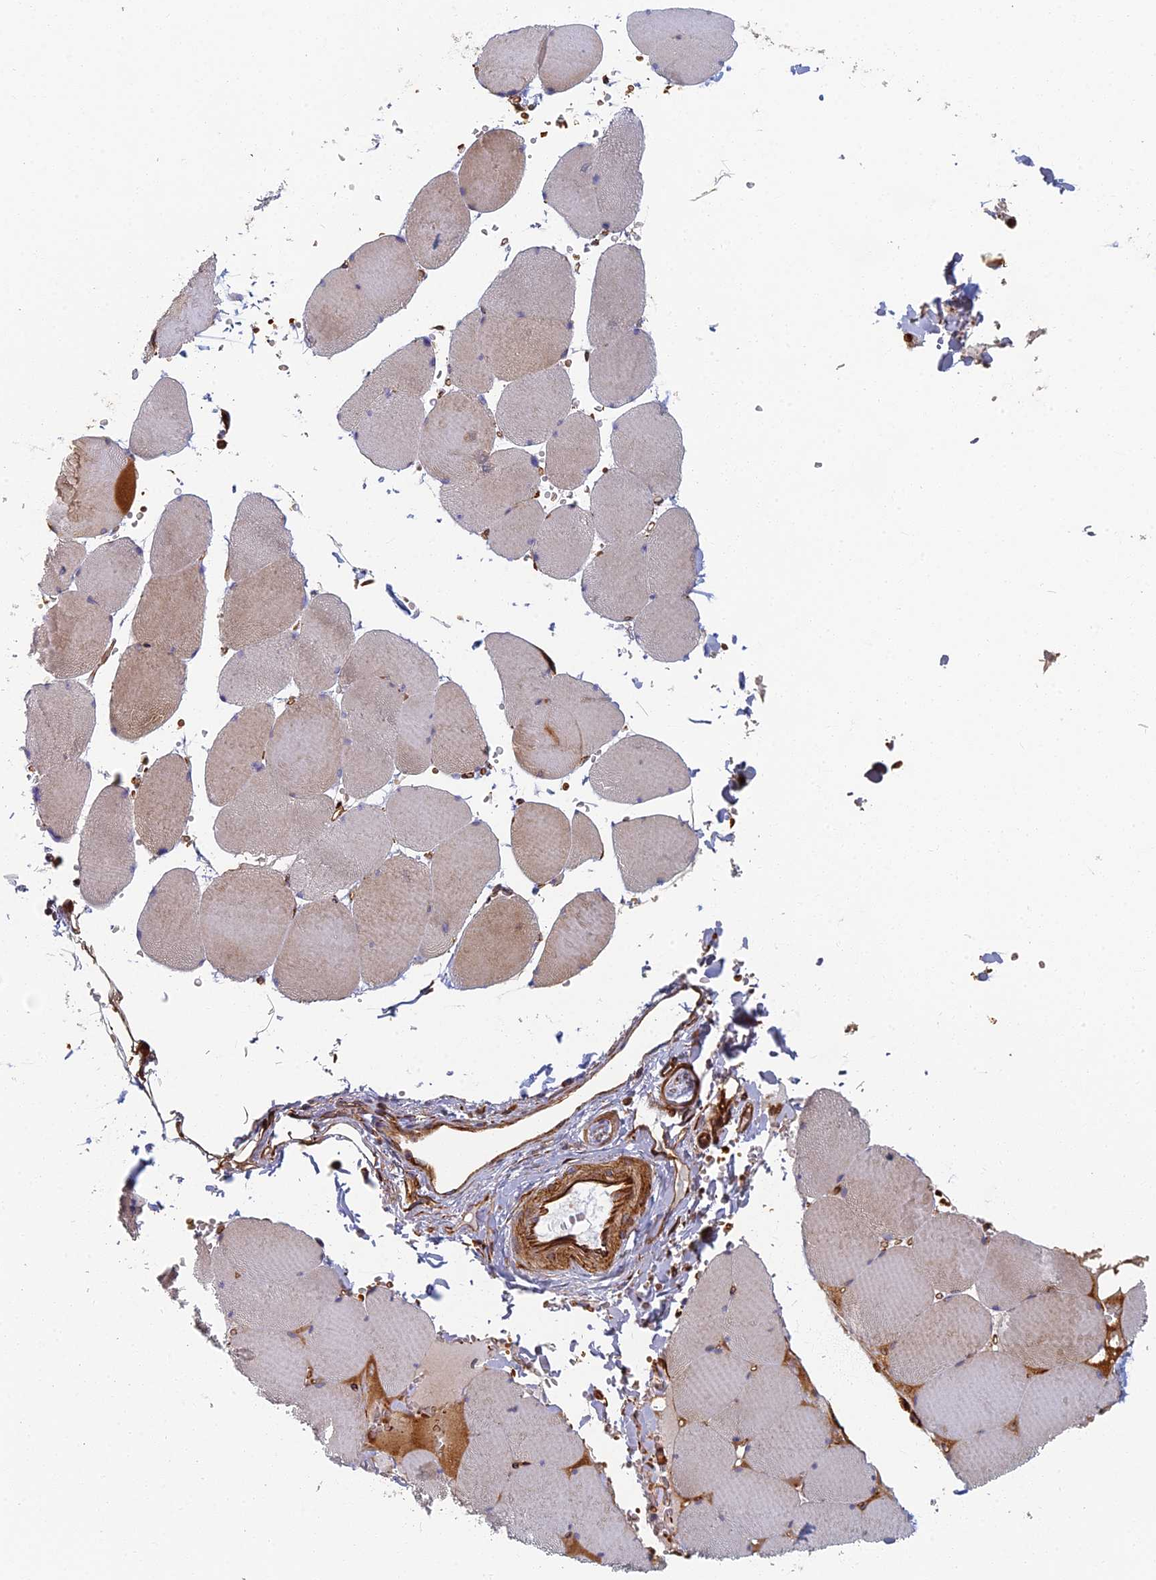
{"staining": {"intensity": "strong", "quantity": "<25%", "location": "cytoplasmic/membranous"}, "tissue": "skeletal muscle", "cell_type": "Myocytes", "image_type": "normal", "snomed": [{"axis": "morphology", "description": "Normal tissue, NOS"}, {"axis": "topography", "description": "Skeletal muscle"}, {"axis": "topography", "description": "Head-Neck"}], "caption": "This image demonstrates IHC staining of unremarkable human skeletal muscle, with medium strong cytoplasmic/membranous staining in about <25% of myocytes.", "gene": "ABCB10", "patient": {"sex": "male", "age": 66}}